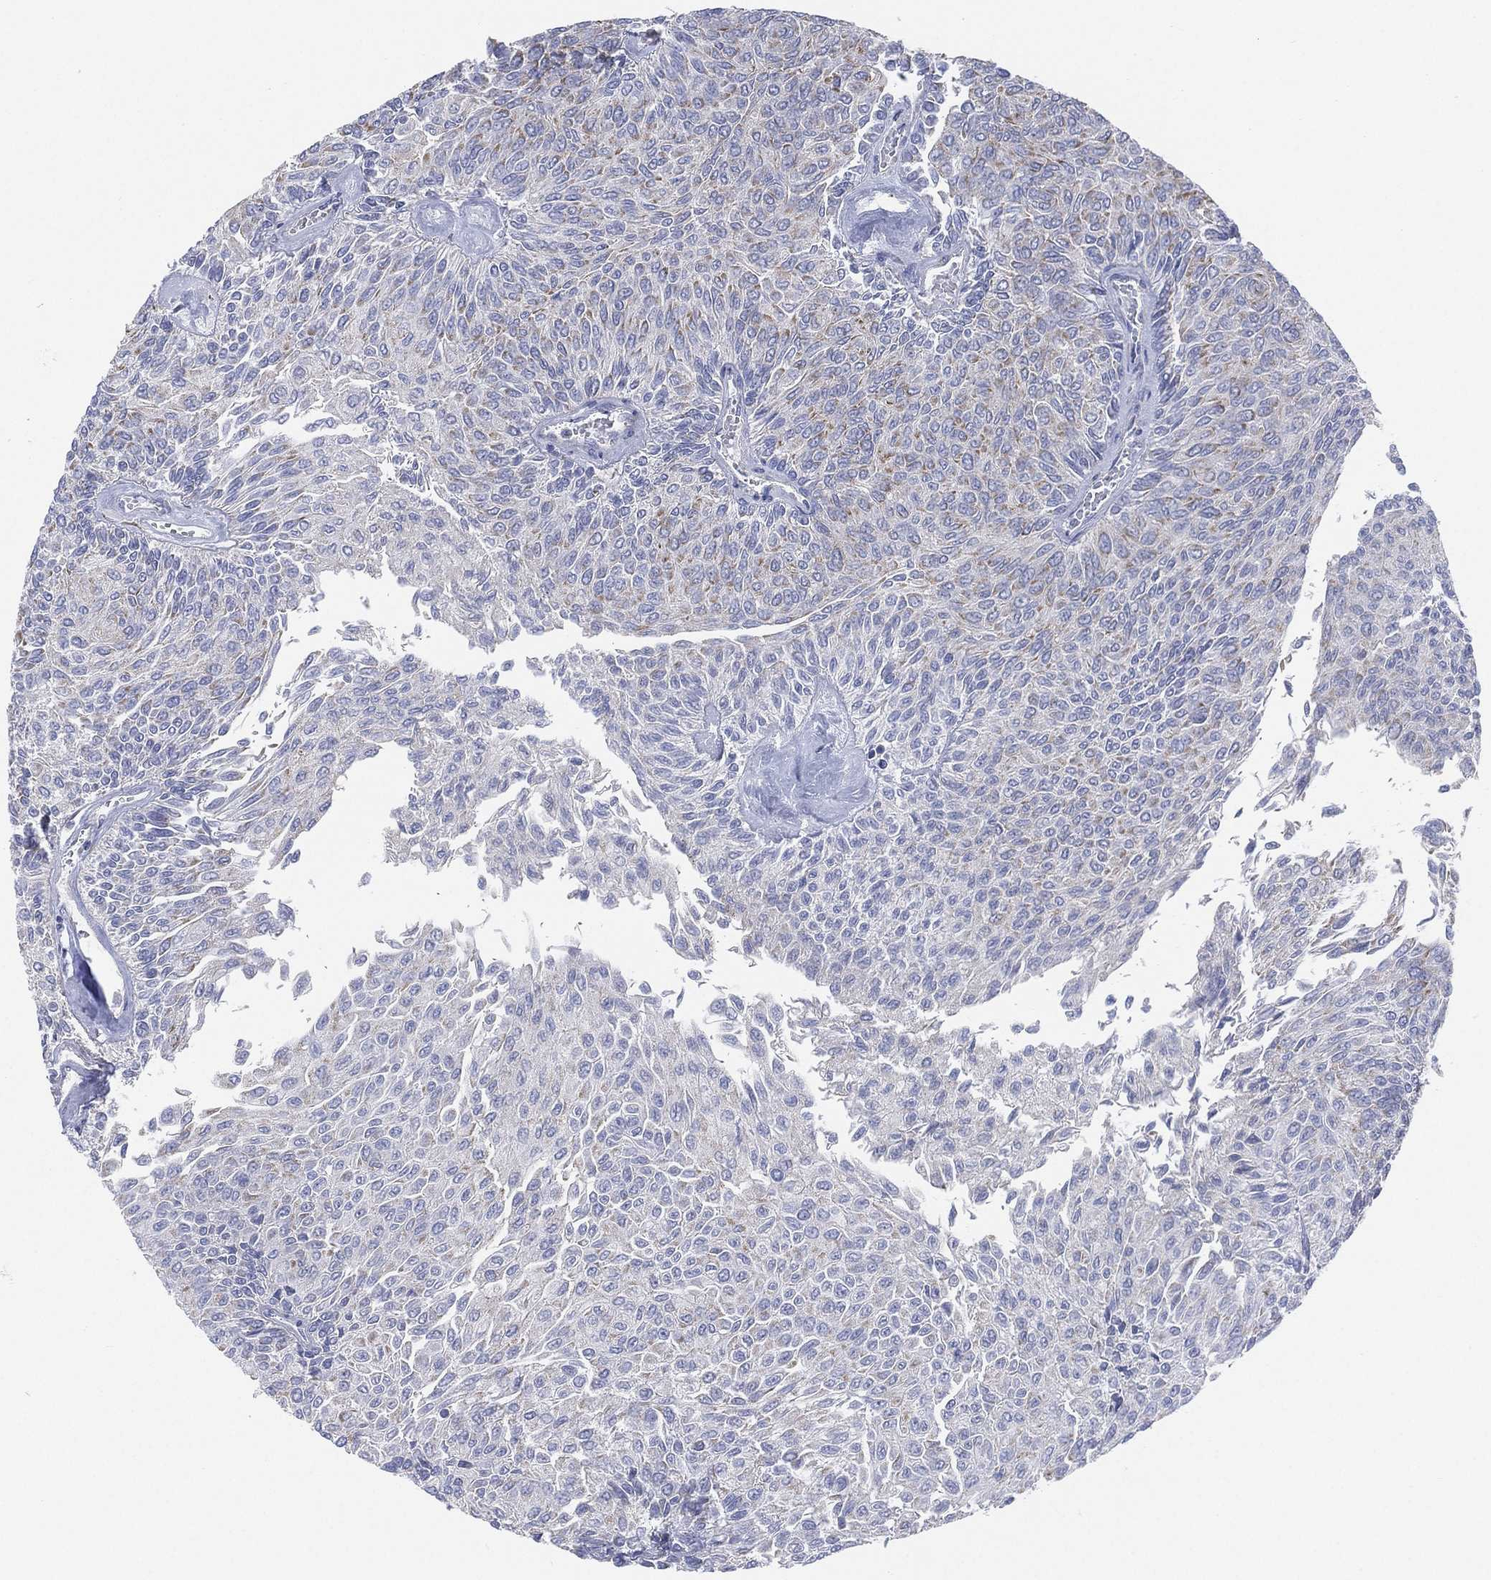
{"staining": {"intensity": "moderate", "quantity": "<25%", "location": "cytoplasmic/membranous"}, "tissue": "urothelial cancer", "cell_type": "Tumor cells", "image_type": "cancer", "snomed": [{"axis": "morphology", "description": "Urothelial carcinoma, Low grade"}, {"axis": "topography", "description": "Ureter, NOS"}, {"axis": "topography", "description": "Urinary bladder"}], "caption": "Immunohistochemical staining of urothelial carcinoma (low-grade) shows low levels of moderate cytoplasmic/membranous expression in about <25% of tumor cells.", "gene": "INA", "patient": {"sex": "male", "age": 78}}